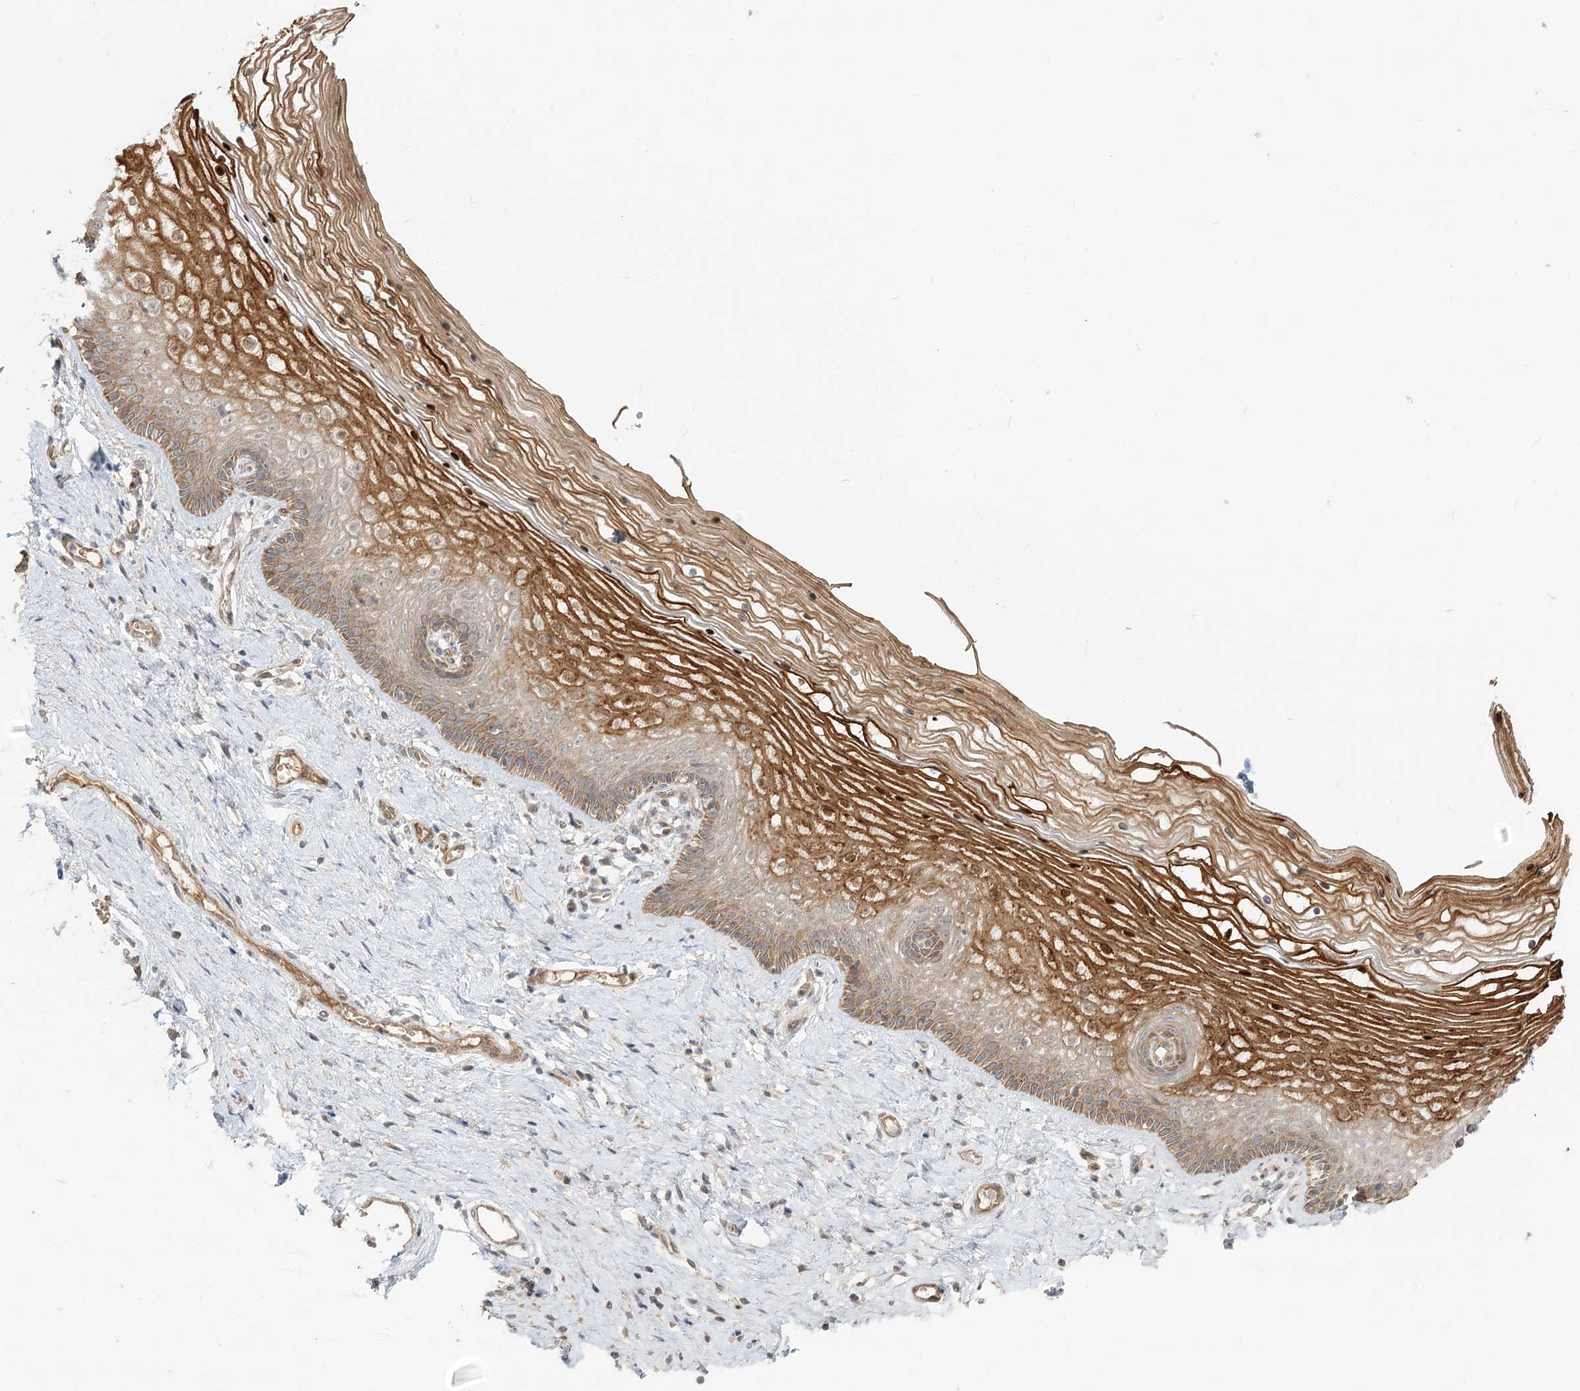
{"staining": {"intensity": "strong", "quantity": "25%-75%", "location": "cytoplasmic/membranous,nuclear"}, "tissue": "vagina", "cell_type": "Squamous epithelial cells", "image_type": "normal", "snomed": [{"axis": "morphology", "description": "Normal tissue, NOS"}, {"axis": "topography", "description": "Vagina"}], "caption": "This micrograph reveals benign vagina stained with immunohistochemistry to label a protein in brown. The cytoplasmic/membranous,nuclear of squamous epithelial cells show strong positivity for the protein. Nuclei are counter-stained blue.", "gene": "GUCY2C", "patient": {"sex": "female", "age": 46}}